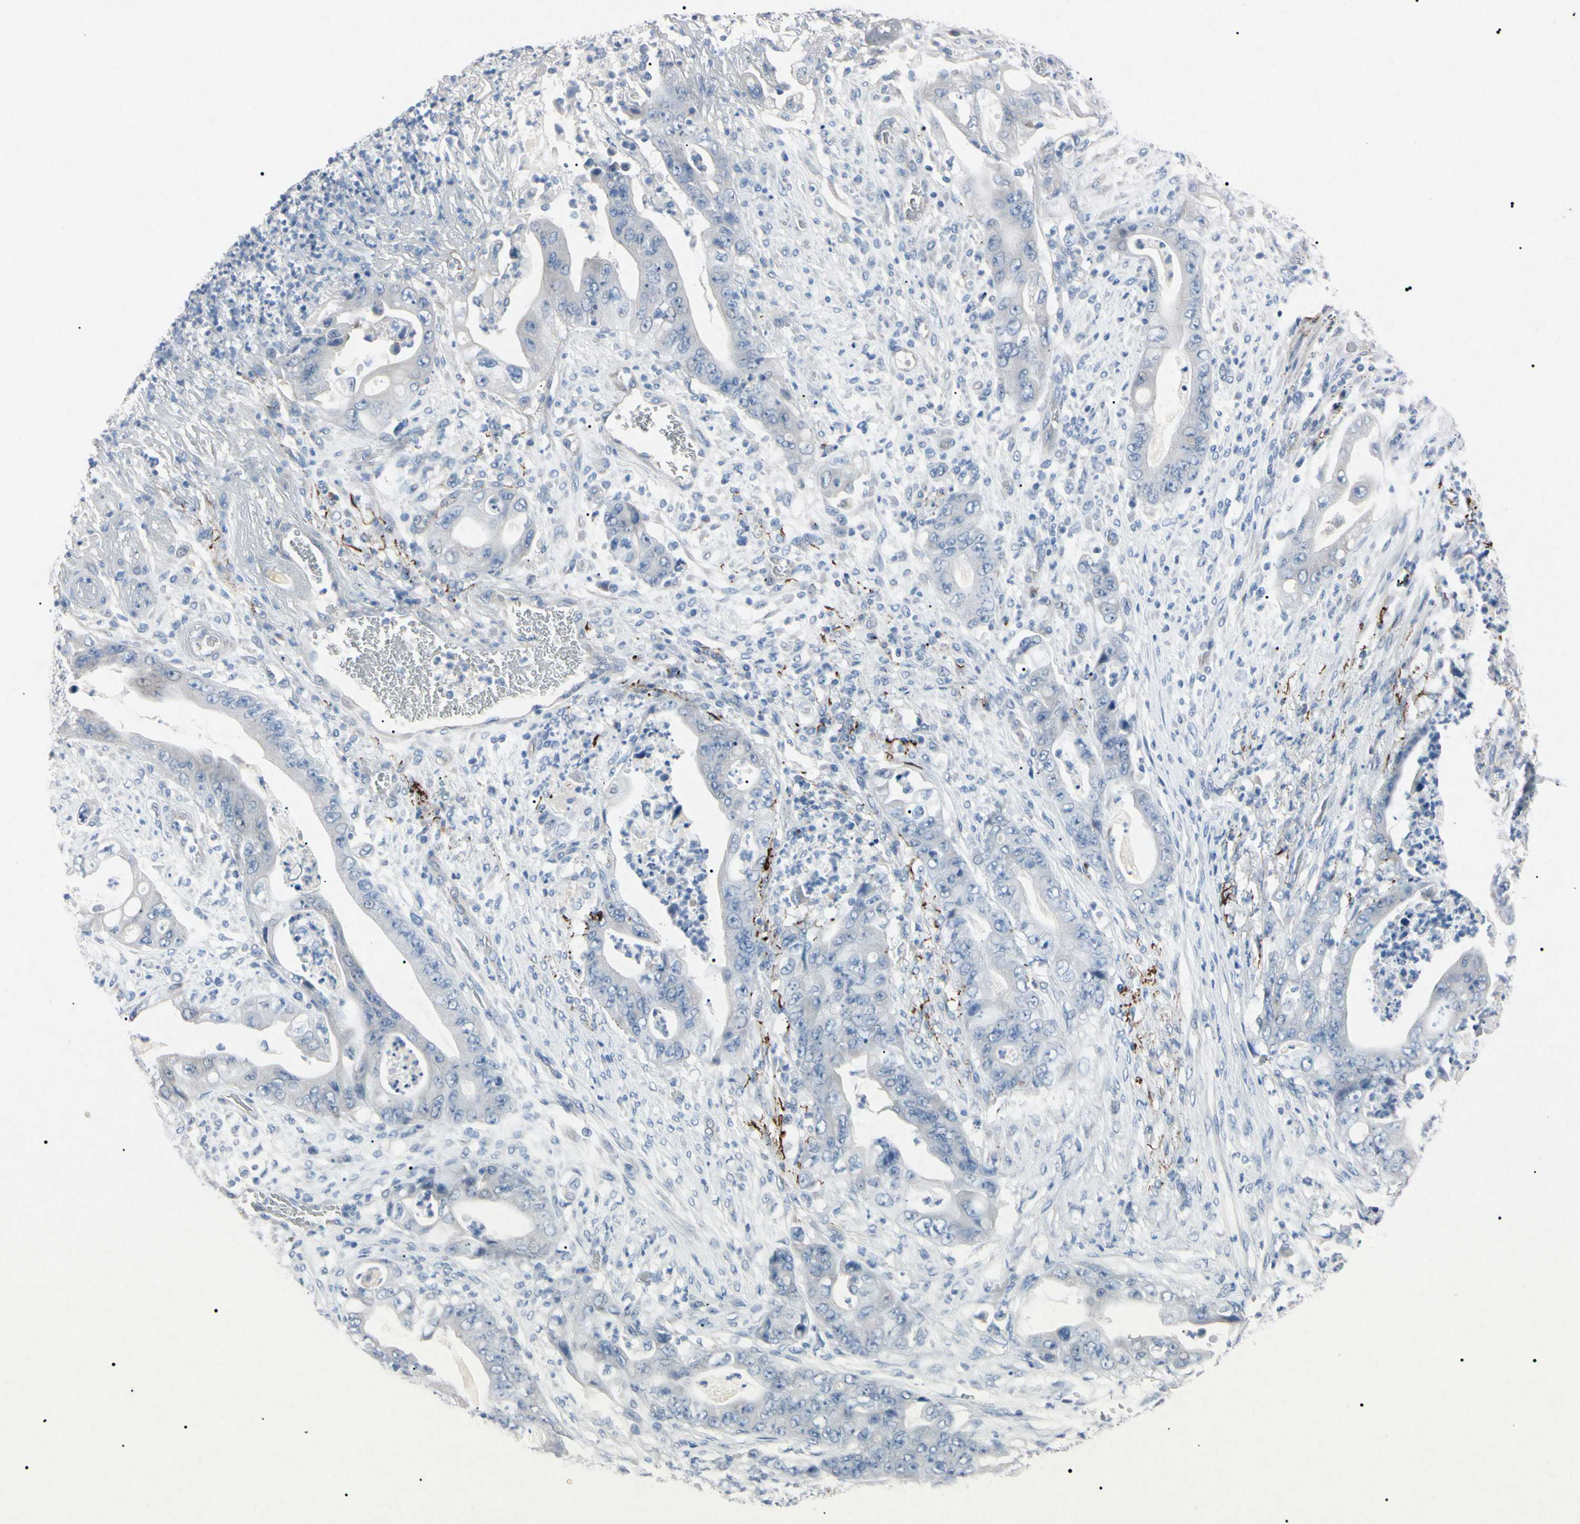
{"staining": {"intensity": "negative", "quantity": "none", "location": "none"}, "tissue": "stomach cancer", "cell_type": "Tumor cells", "image_type": "cancer", "snomed": [{"axis": "morphology", "description": "Adenocarcinoma, NOS"}, {"axis": "topography", "description": "Stomach"}], "caption": "Immunohistochemical staining of human stomach adenocarcinoma exhibits no significant expression in tumor cells. Nuclei are stained in blue.", "gene": "ELN", "patient": {"sex": "female", "age": 73}}